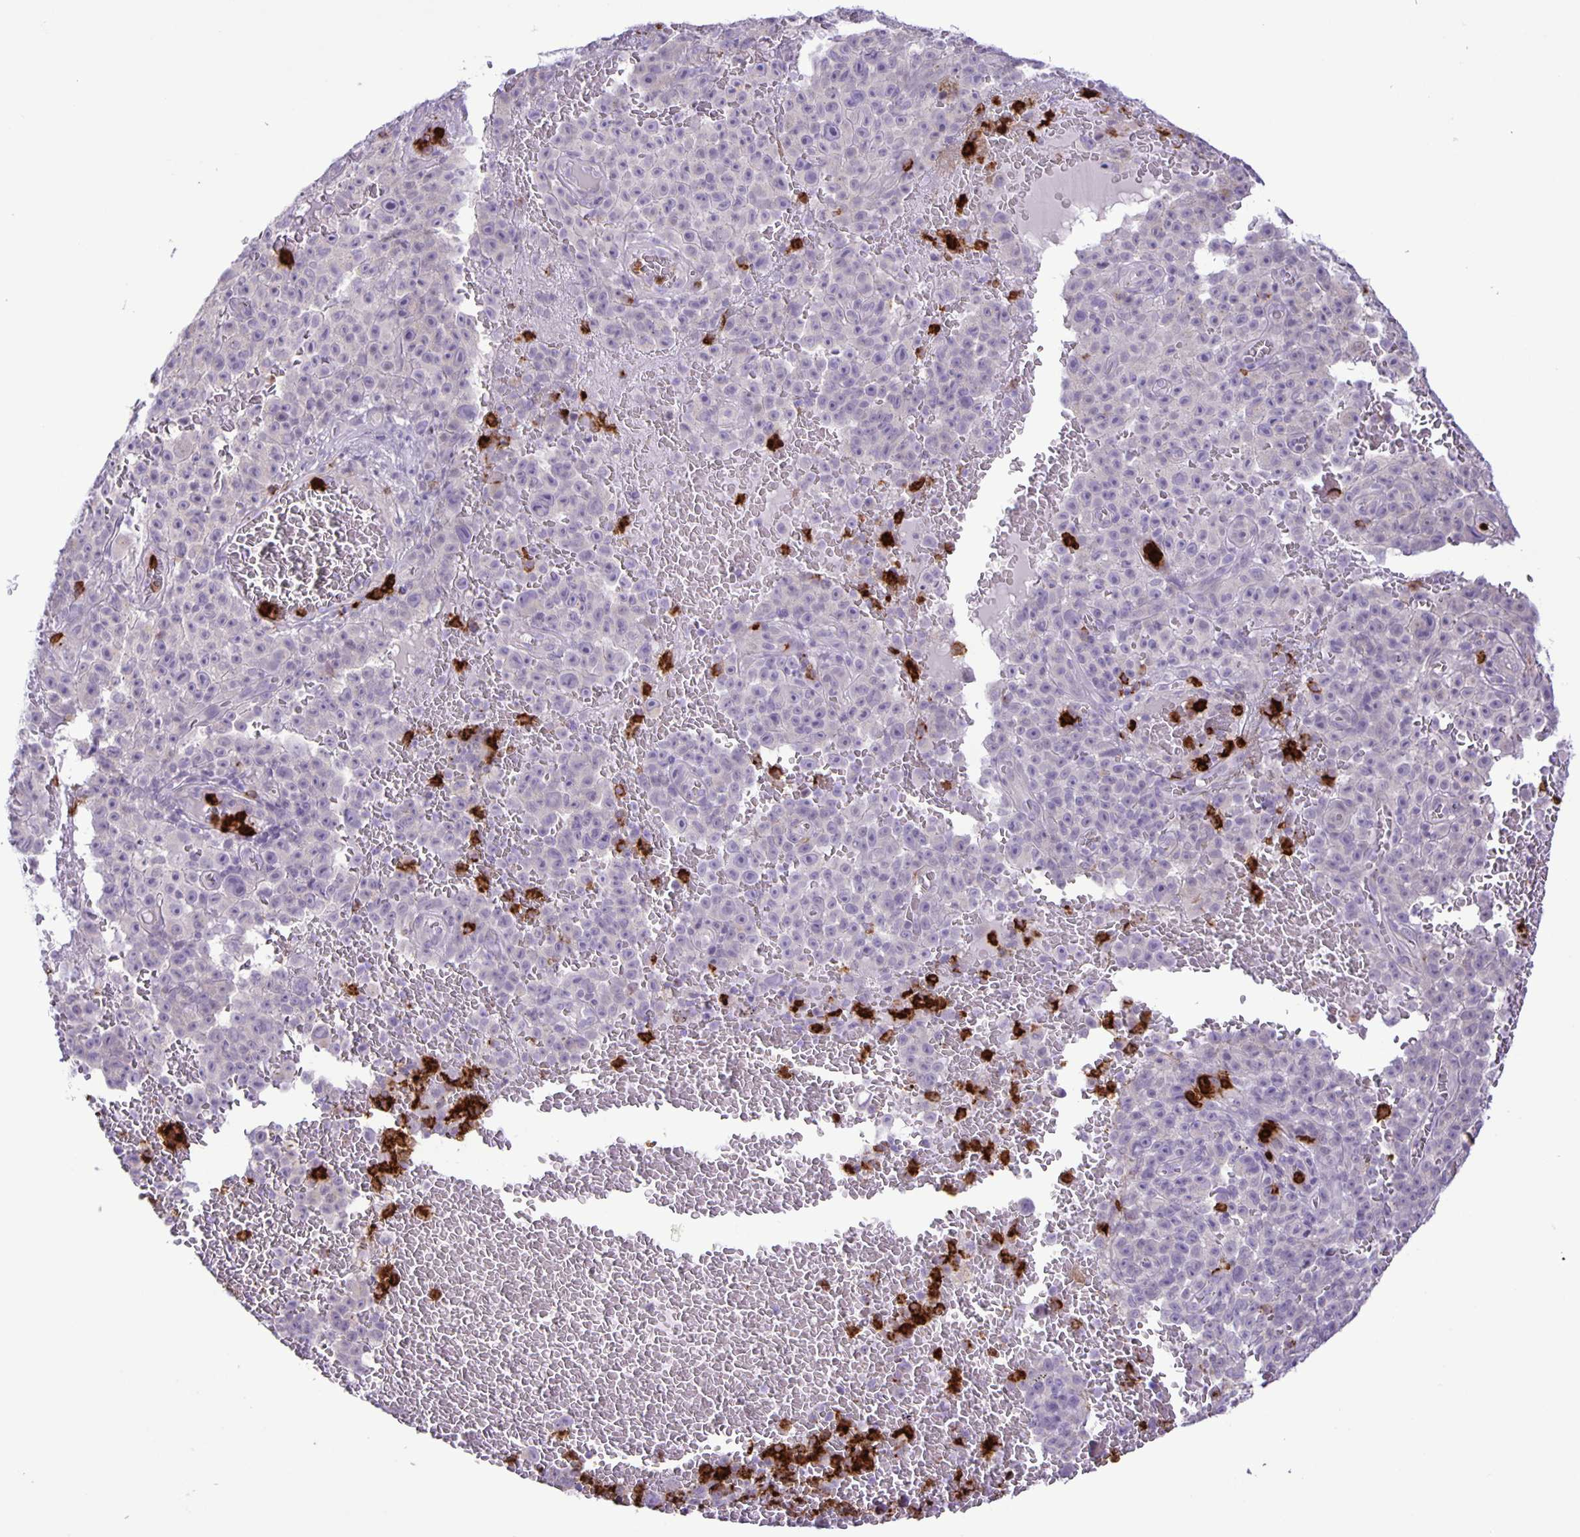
{"staining": {"intensity": "negative", "quantity": "none", "location": "none"}, "tissue": "melanoma", "cell_type": "Tumor cells", "image_type": "cancer", "snomed": [{"axis": "morphology", "description": "Malignant melanoma, NOS"}, {"axis": "topography", "description": "Skin"}], "caption": "An IHC histopathology image of malignant melanoma is shown. There is no staining in tumor cells of malignant melanoma.", "gene": "ADCK1", "patient": {"sex": "female", "age": 82}}